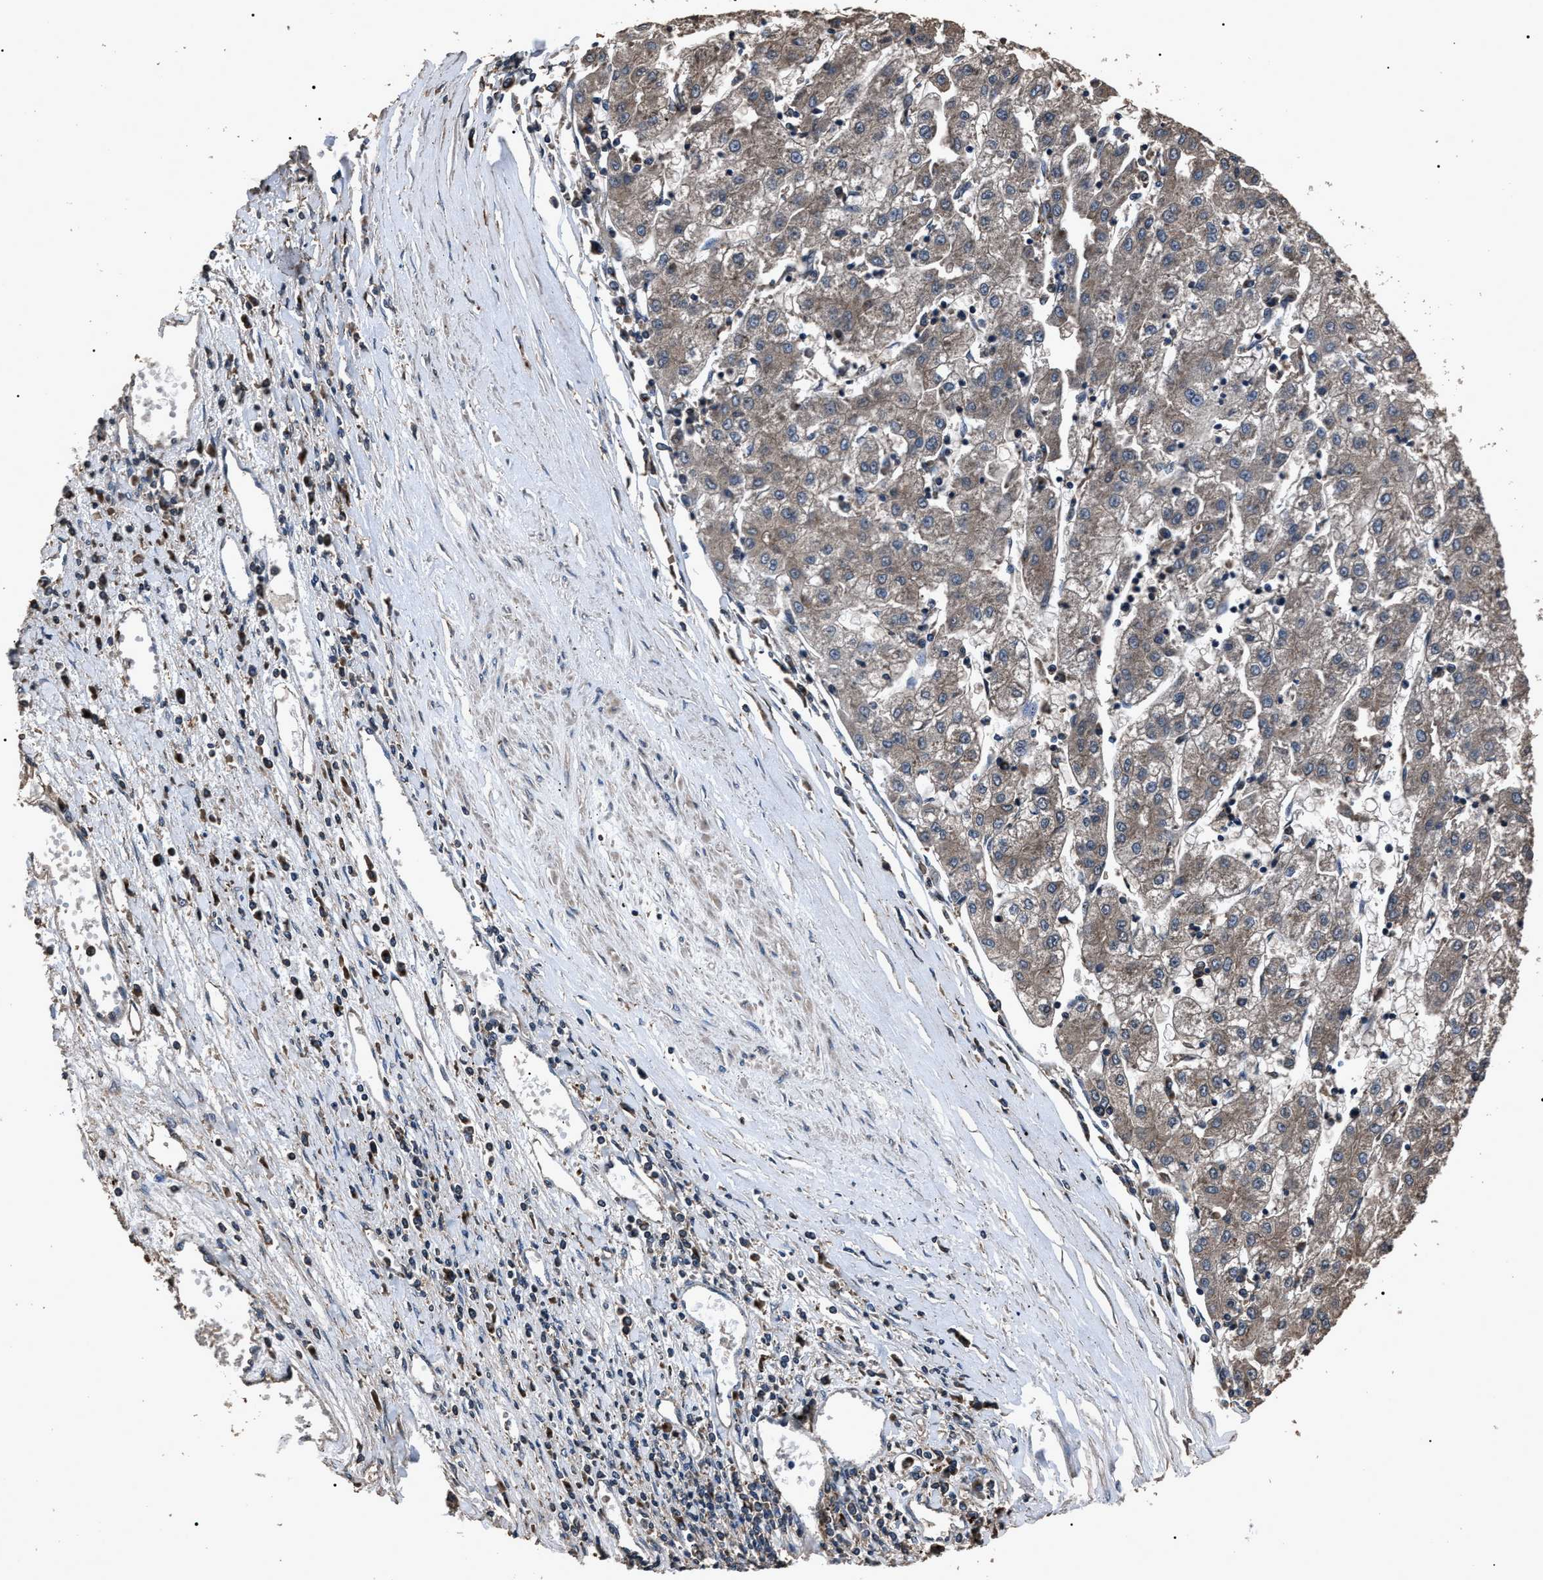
{"staining": {"intensity": "weak", "quantity": ">75%", "location": "cytoplasmic/membranous"}, "tissue": "liver cancer", "cell_type": "Tumor cells", "image_type": "cancer", "snomed": [{"axis": "morphology", "description": "Carcinoma, Hepatocellular, NOS"}, {"axis": "topography", "description": "Liver"}], "caption": "Human liver cancer stained for a protein (brown) reveals weak cytoplasmic/membranous positive staining in approximately >75% of tumor cells.", "gene": "RNF216", "patient": {"sex": "male", "age": 72}}